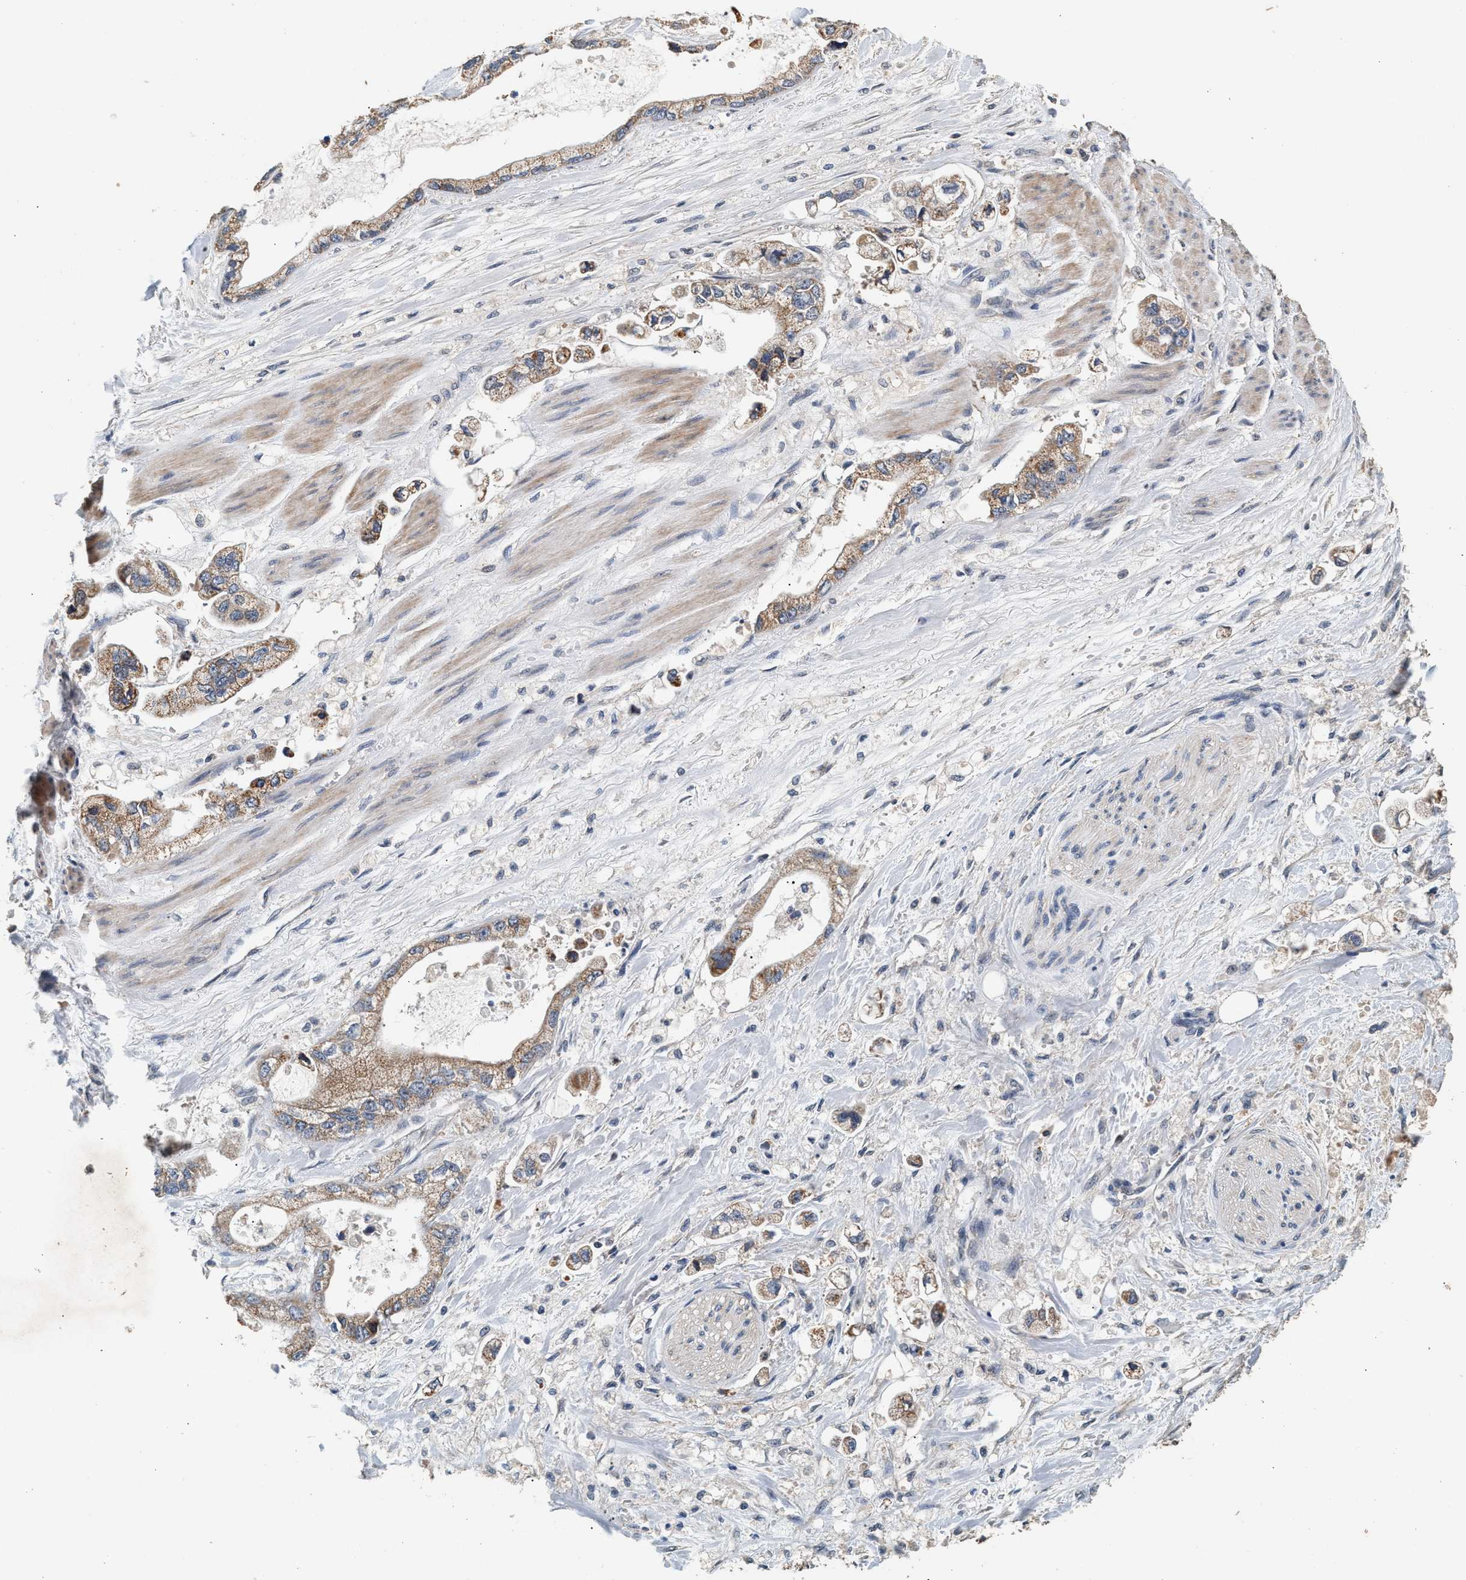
{"staining": {"intensity": "moderate", "quantity": ">75%", "location": "cytoplasmic/membranous"}, "tissue": "stomach cancer", "cell_type": "Tumor cells", "image_type": "cancer", "snomed": [{"axis": "morphology", "description": "Normal tissue, NOS"}, {"axis": "morphology", "description": "Adenocarcinoma, NOS"}, {"axis": "topography", "description": "Stomach"}], "caption": "Immunohistochemical staining of adenocarcinoma (stomach) reveals medium levels of moderate cytoplasmic/membranous protein staining in about >75% of tumor cells.", "gene": "PTGR3", "patient": {"sex": "male", "age": 62}}